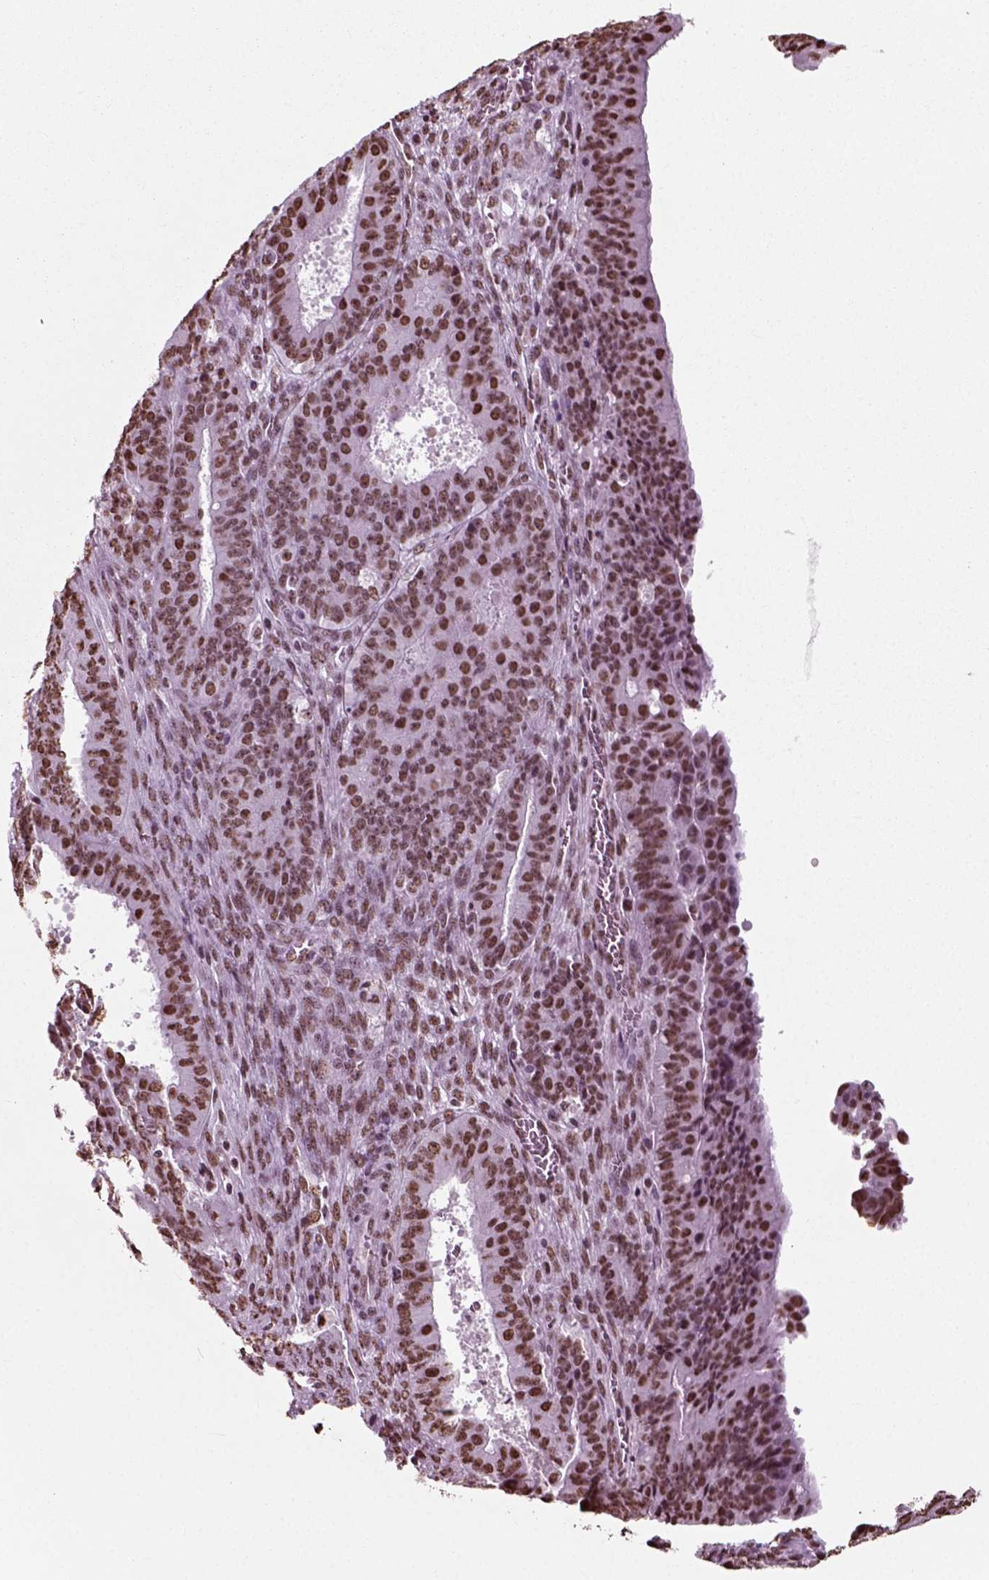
{"staining": {"intensity": "moderate", "quantity": ">75%", "location": "nuclear"}, "tissue": "ovarian cancer", "cell_type": "Tumor cells", "image_type": "cancer", "snomed": [{"axis": "morphology", "description": "Carcinoma, endometroid"}, {"axis": "topography", "description": "Ovary"}], "caption": "Protein expression analysis of human ovarian cancer reveals moderate nuclear staining in approximately >75% of tumor cells. The protein is shown in brown color, while the nuclei are stained blue.", "gene": "POLR1H", "patient": {"sex": "female", "age": 42}}